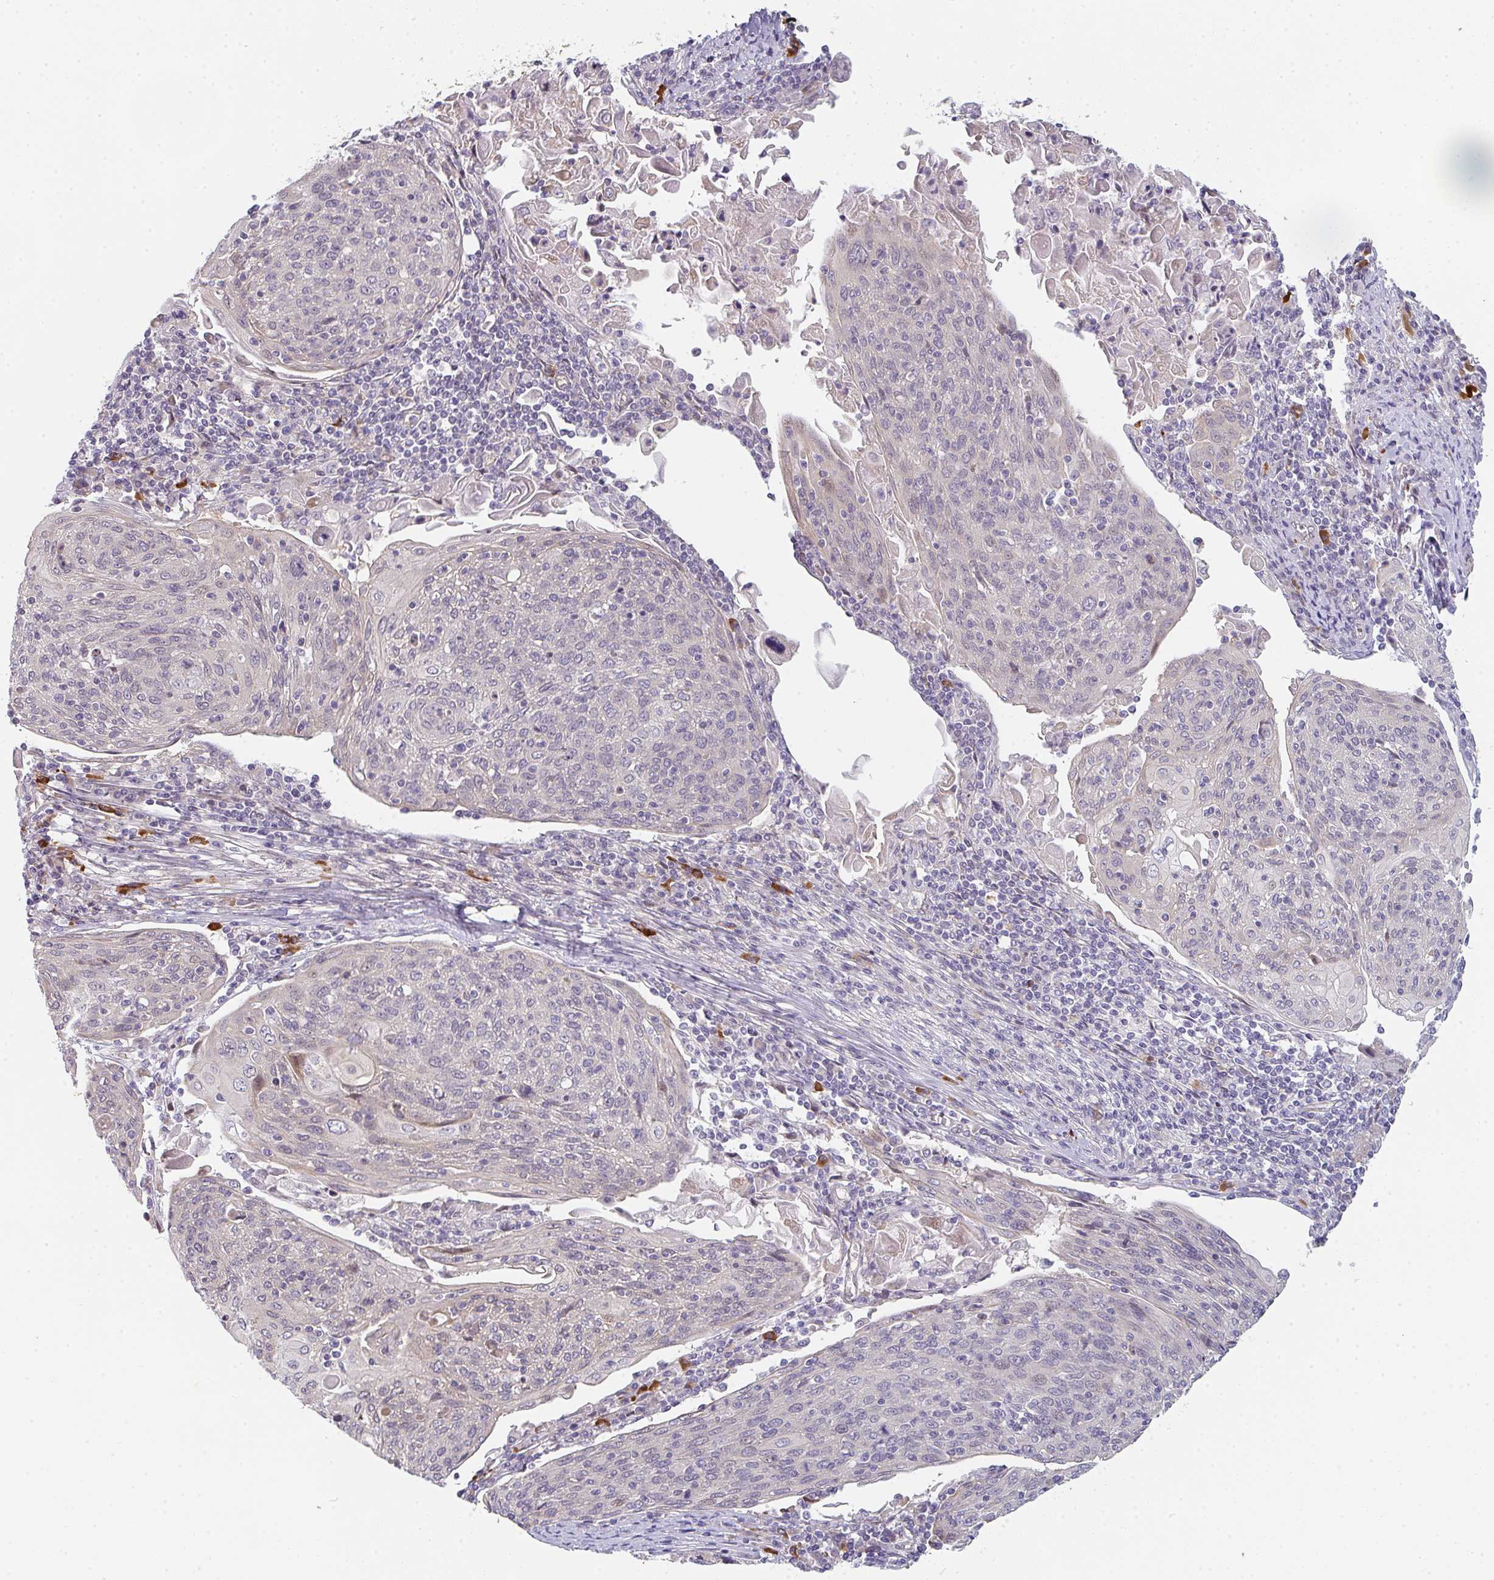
{"staining": {"intensity": "negative", "quantity": "none", "location": "none"}, "tissue": "cervical cancer", "cell_type": "Tumor cells", "image_type": "cancer", "snomed": [{"axis": "morphology", "description": "Squamous cell carcinoma, NOS"}, {"axis": "topography", "description": "Cervix"}], "caption": "DAB (3,3'-diaminobenzidine) immunohistochemical staining of human cervical cancer exhibits no significant positivity in tumor cells.", "gene": "TNFRSF10A", "patient": {"sex": "female", "age": 67}}